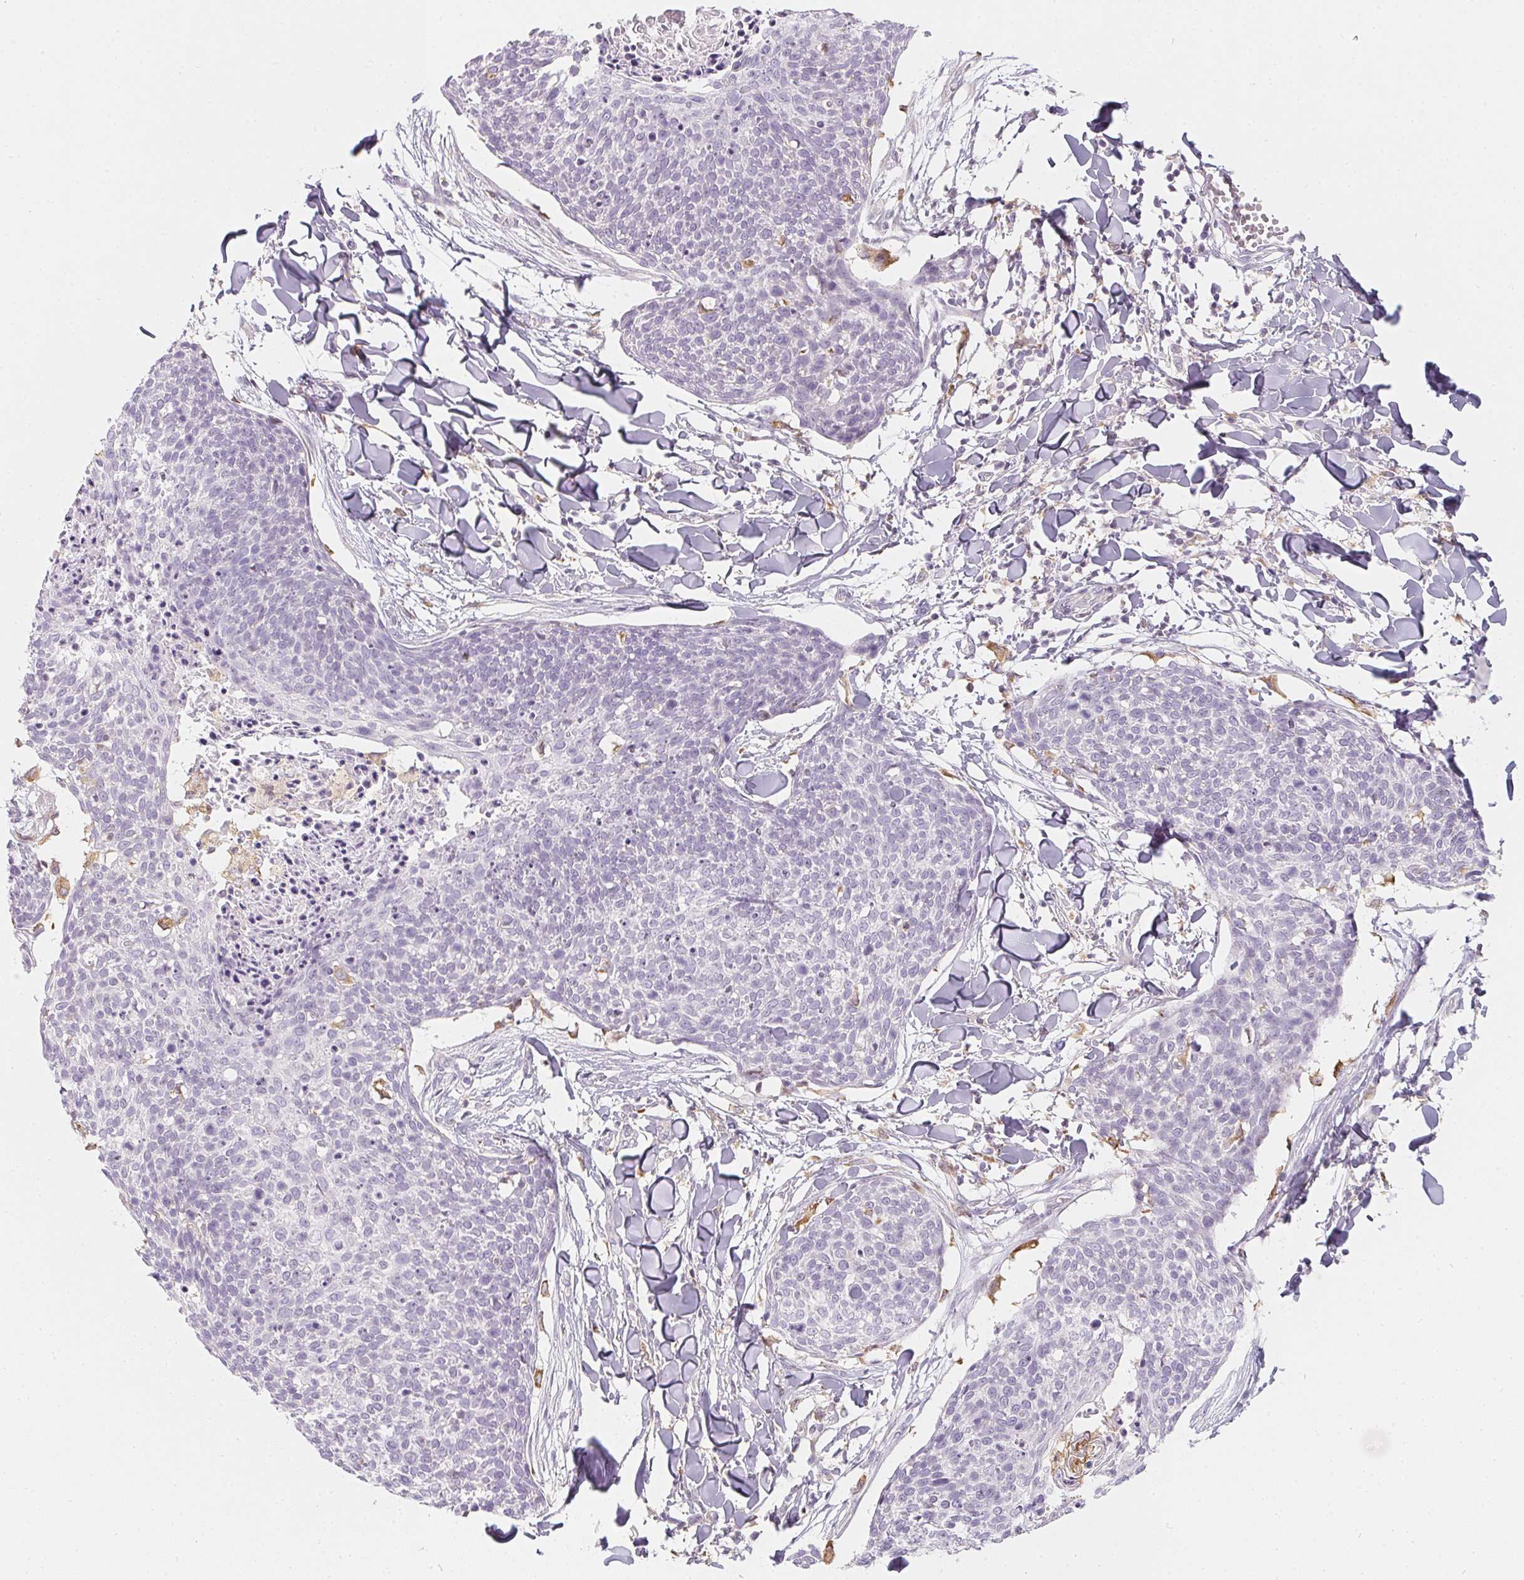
{"staining": {"intensity": "negative", "quantity": "none", "location": "none"}, "tissue": "skin cancer", "cell_type": "Tumor cells", "image_type": "cancer", "snomed": [{"axis": "morphology", "description": "Squamous cell carcinoma, NOS"}, {"axis": "topography", "description": "Skin"}, {"axis": "topography", "description": "Vulva"}], "caption": "This is a image of immunohistochemistry staining of skin cancer (squamous cell carcinoma), which shows no staining in tumor cells. The staining was performed using DAB to visualize the protein expression in brown, while the nuclei were stained in blue with hematoxylin (Magnification: 20x).", "gene": "SOAT1", "patient": {"sex": "female", "age": 75}}